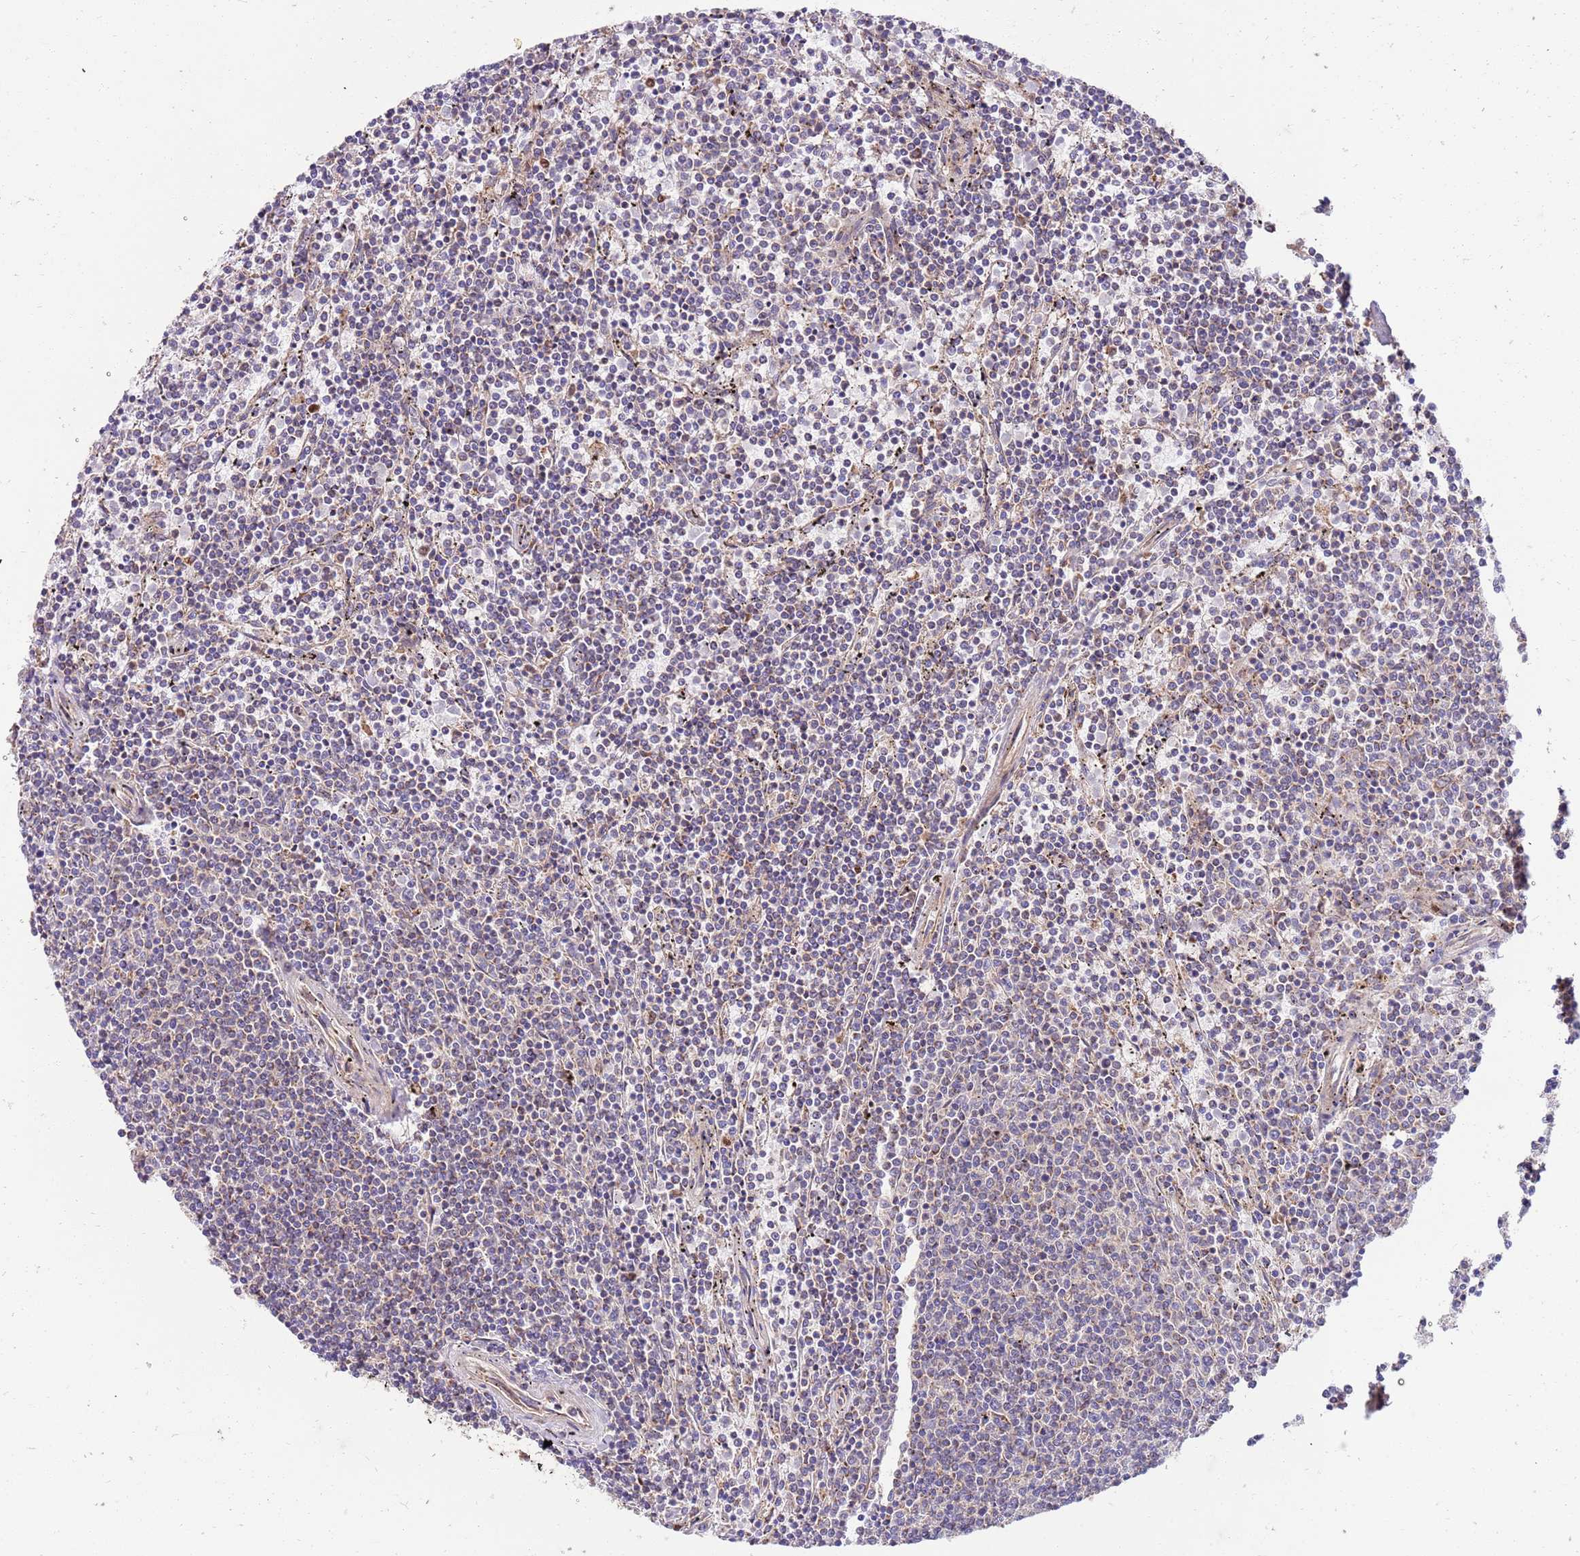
{"staining": {"intensity": "negative", "quantity": "none", "location": "none"}, "tissue": "lymphoma", "cell_type": "Tumor cells", "image_type": "cancer", "snomed": [{"axis": "morphology", "description": "Malignant lymphoma, non-Hodgkin's type, Low grade"}, {"axis": "topography", "description": "Spleen"}], "caption": "High power microscopy photomicrograph of an immunohistochemistry photomicrograph of low-grade malignant lymphoma, non-Hodgkin's type, revealing no significant staining in tumor cells.", "gene": "OSBP", "patient": {"sex": "female", "age": 50}}